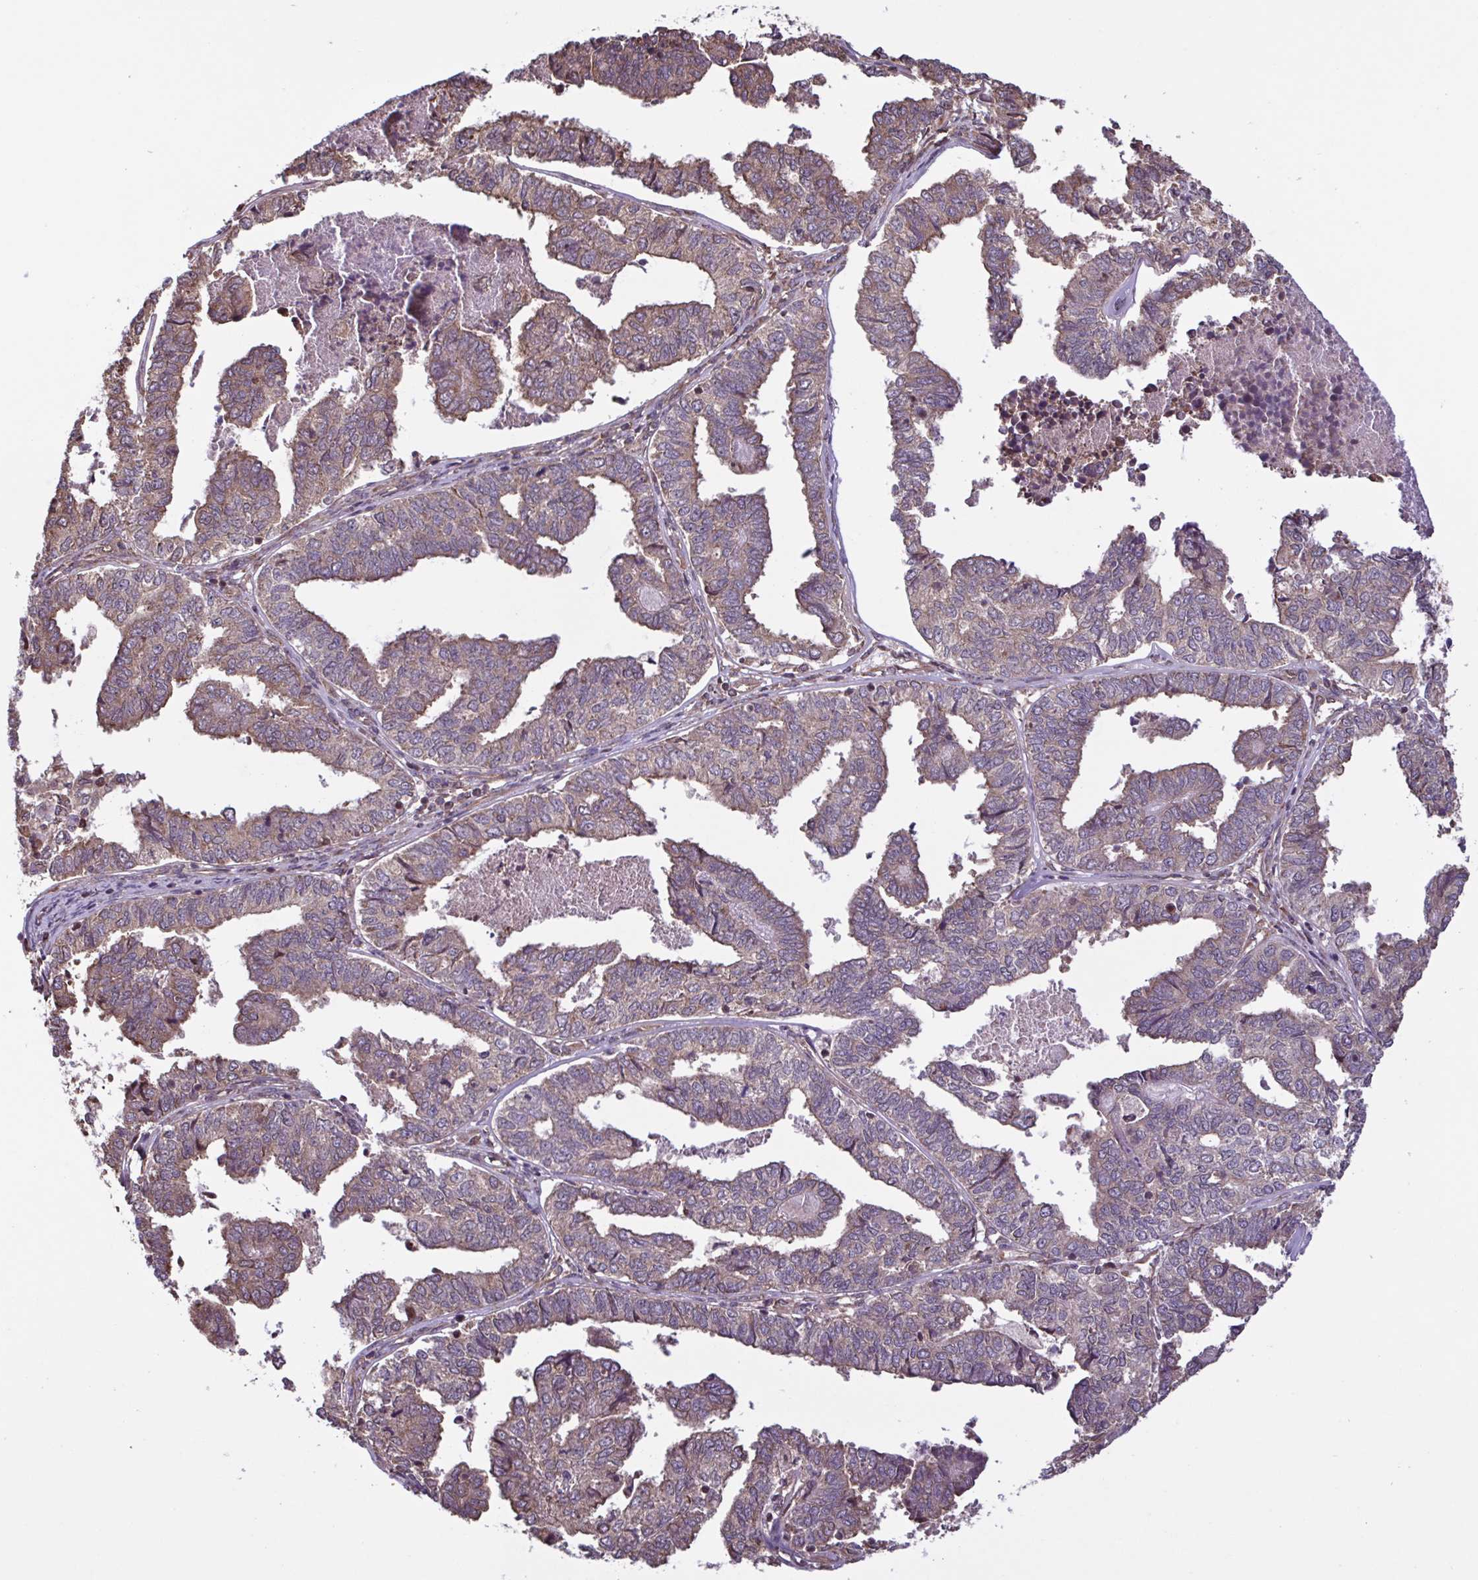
{"staining": {"intensity": "weak", "quantity": ">75%", "location": "cytoplasmic/membranous"}, "tissue": "endometrial cancer", "cell_type": "Tumor cells", "image_type": "cancer", "snomed": [{"axis": "morphology", "description": "Adenocarcinoma, NOS"}, {"axis": "topography", "description": "Endometrium"}], "caption": "Brown immunohistochemical staining in endometrial adenocarcinoma exhibits weak cytoplasmic/membranous staining in approximately >75% of tumor cells. (IHC, brightfield microscopy, high magnification).", "gene": "SEC63", "patient": {"sex": "female", "age": 73}}